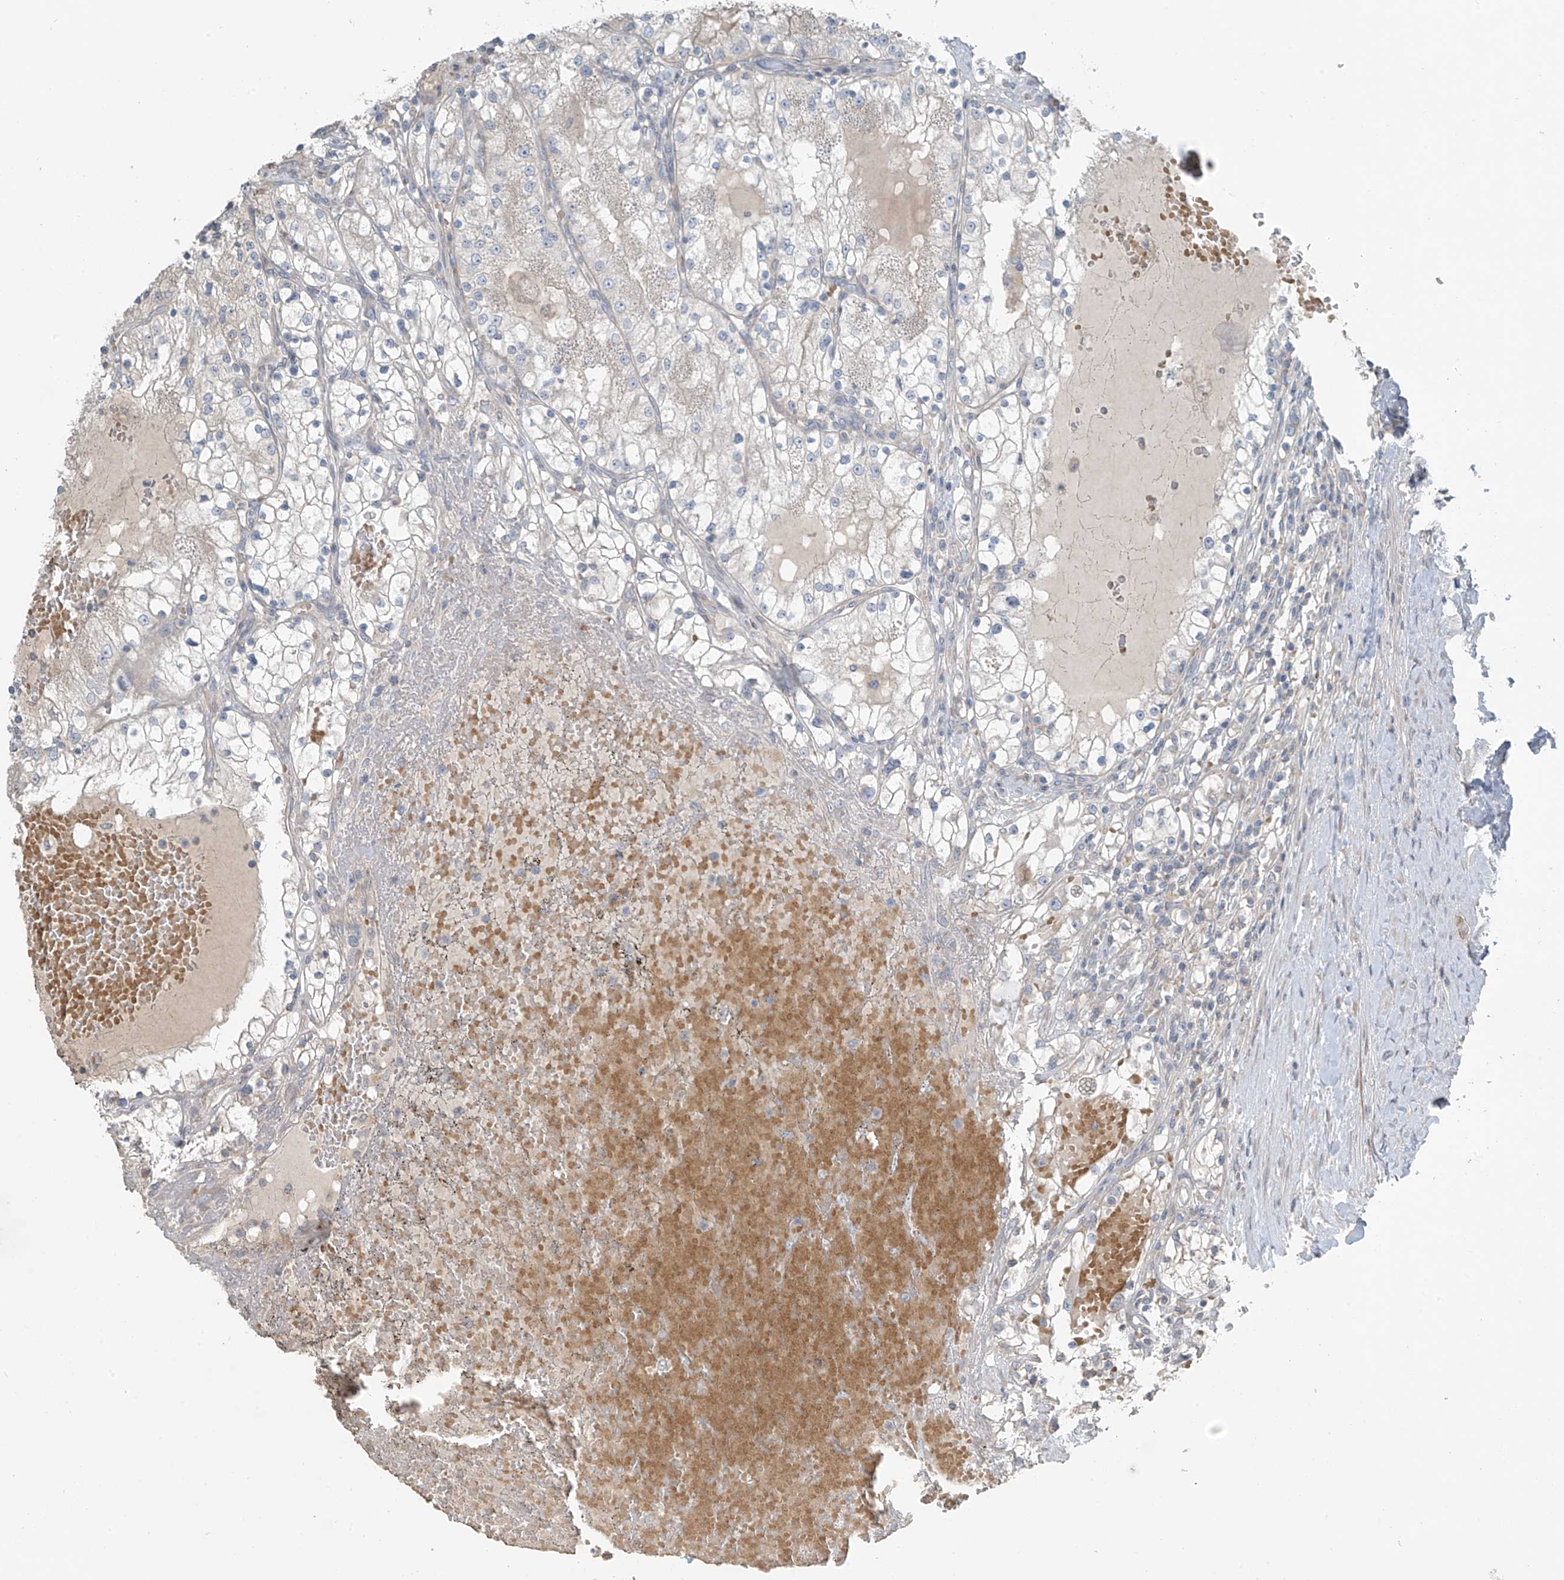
{"staining": {"intensity": "negative", "quantity": "none", "location": "none"}, "tissue": "renal cancer", "cell_type": "Tumor cells", "image_type": "cancer", "snomed": [{"axis": "morphology", "description": "Normal tissue, NOS"}, {"axis": "morphology", "description": "Adenocarcinoma, NOS"}, {"axis": "topography", "description": "Kidney"}], "caption": "Tumor cells are negative for brown protein staining in renal cancer. The staining is performed using DAB brown chromogen with nuclei counter-stained in using hematoxylin.", "gene": "HOXA11", "patient": {"sex": "male", "age": 68}}